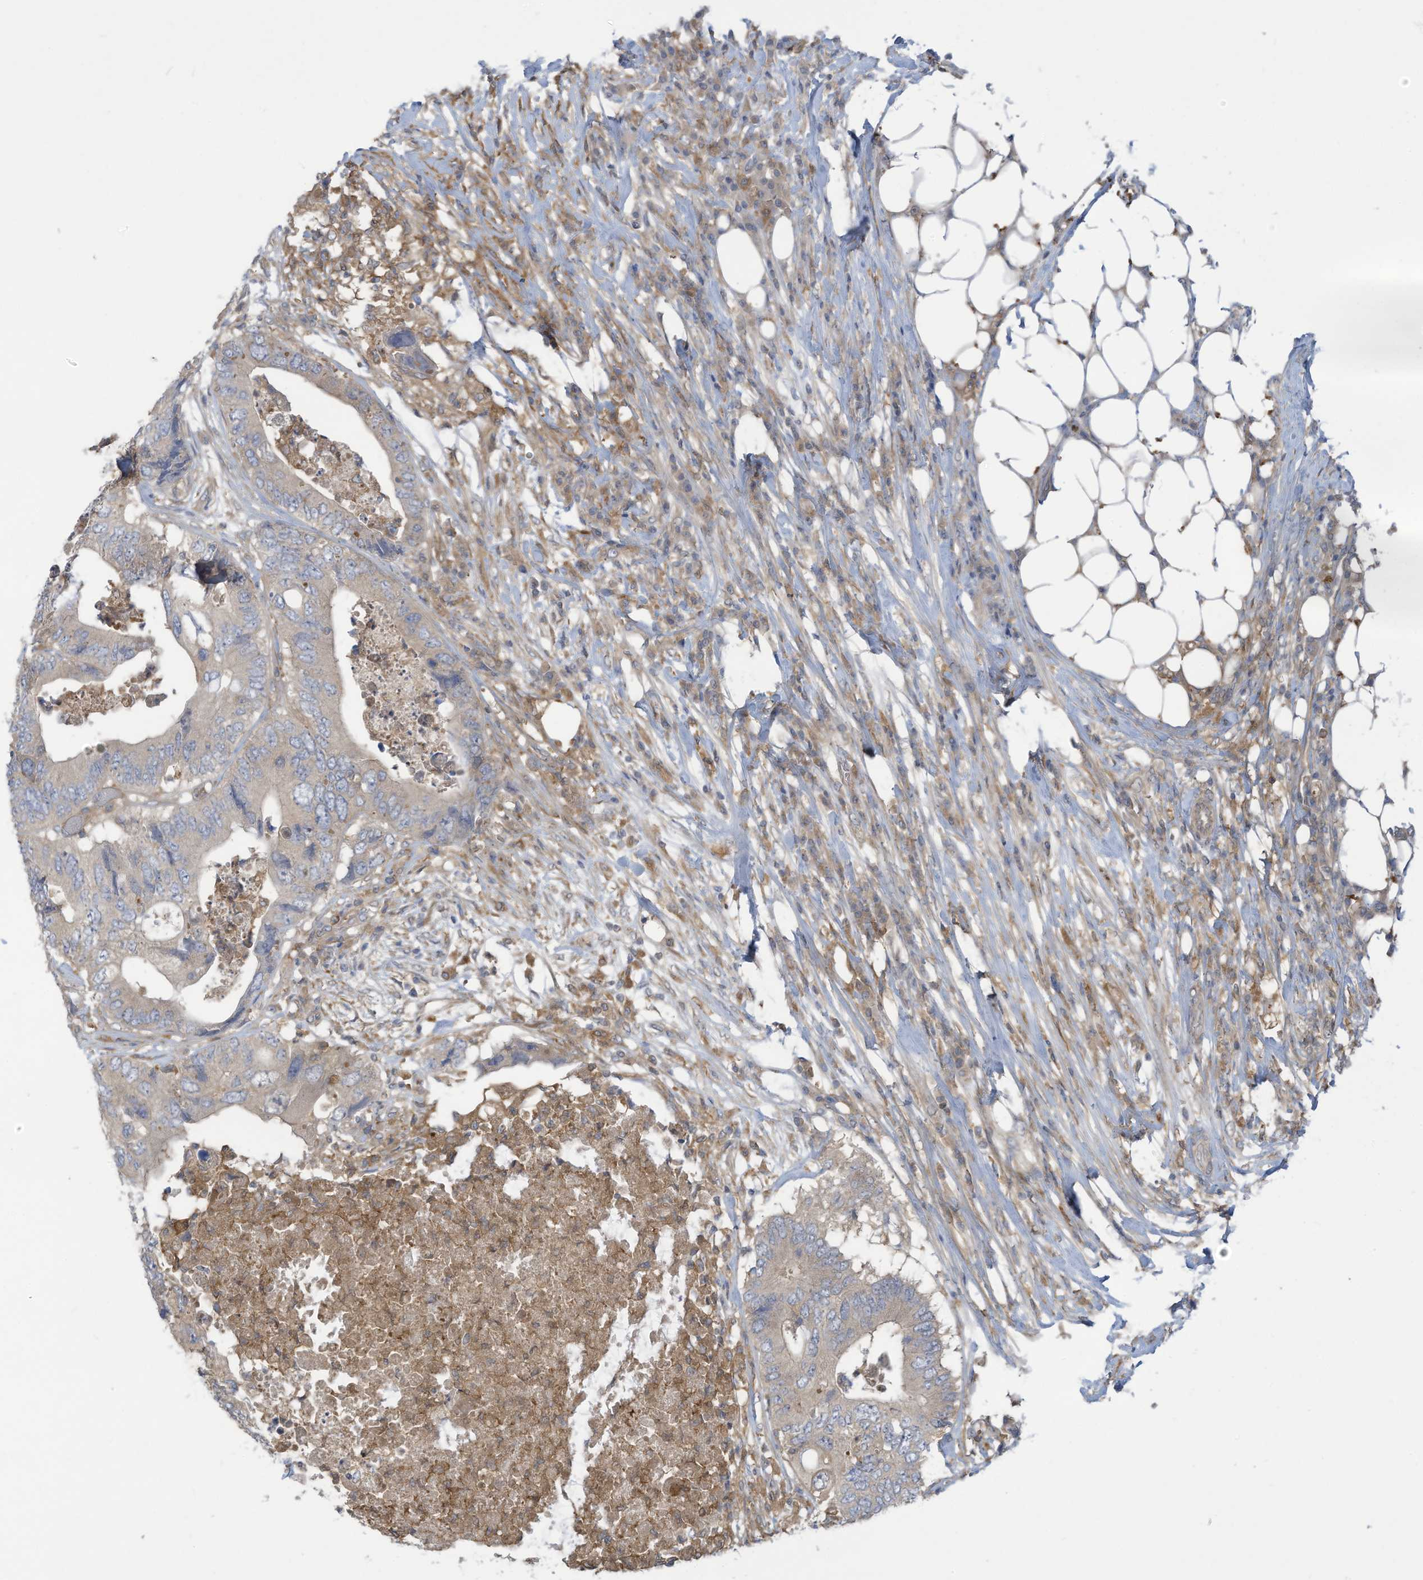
{"staining": {"intensity": "negative", "quantity": "none", "location": "none"}, "tissue": "colorectal cancer", "cell_type": "Tumor cells", "image_type": "cancer", "snomed": [{"axis": "morphology", "description": "Adenocarcinoma, NOS"}, {"axis": "topography", "description": "Colon"}], "caption": "Human colorectal cancer stained for a protein using immunohistochemistry (IHC) shows no staining in tumor cells.", "gene": "ADI1", "patient": {"sex": "male", "age": 71}}